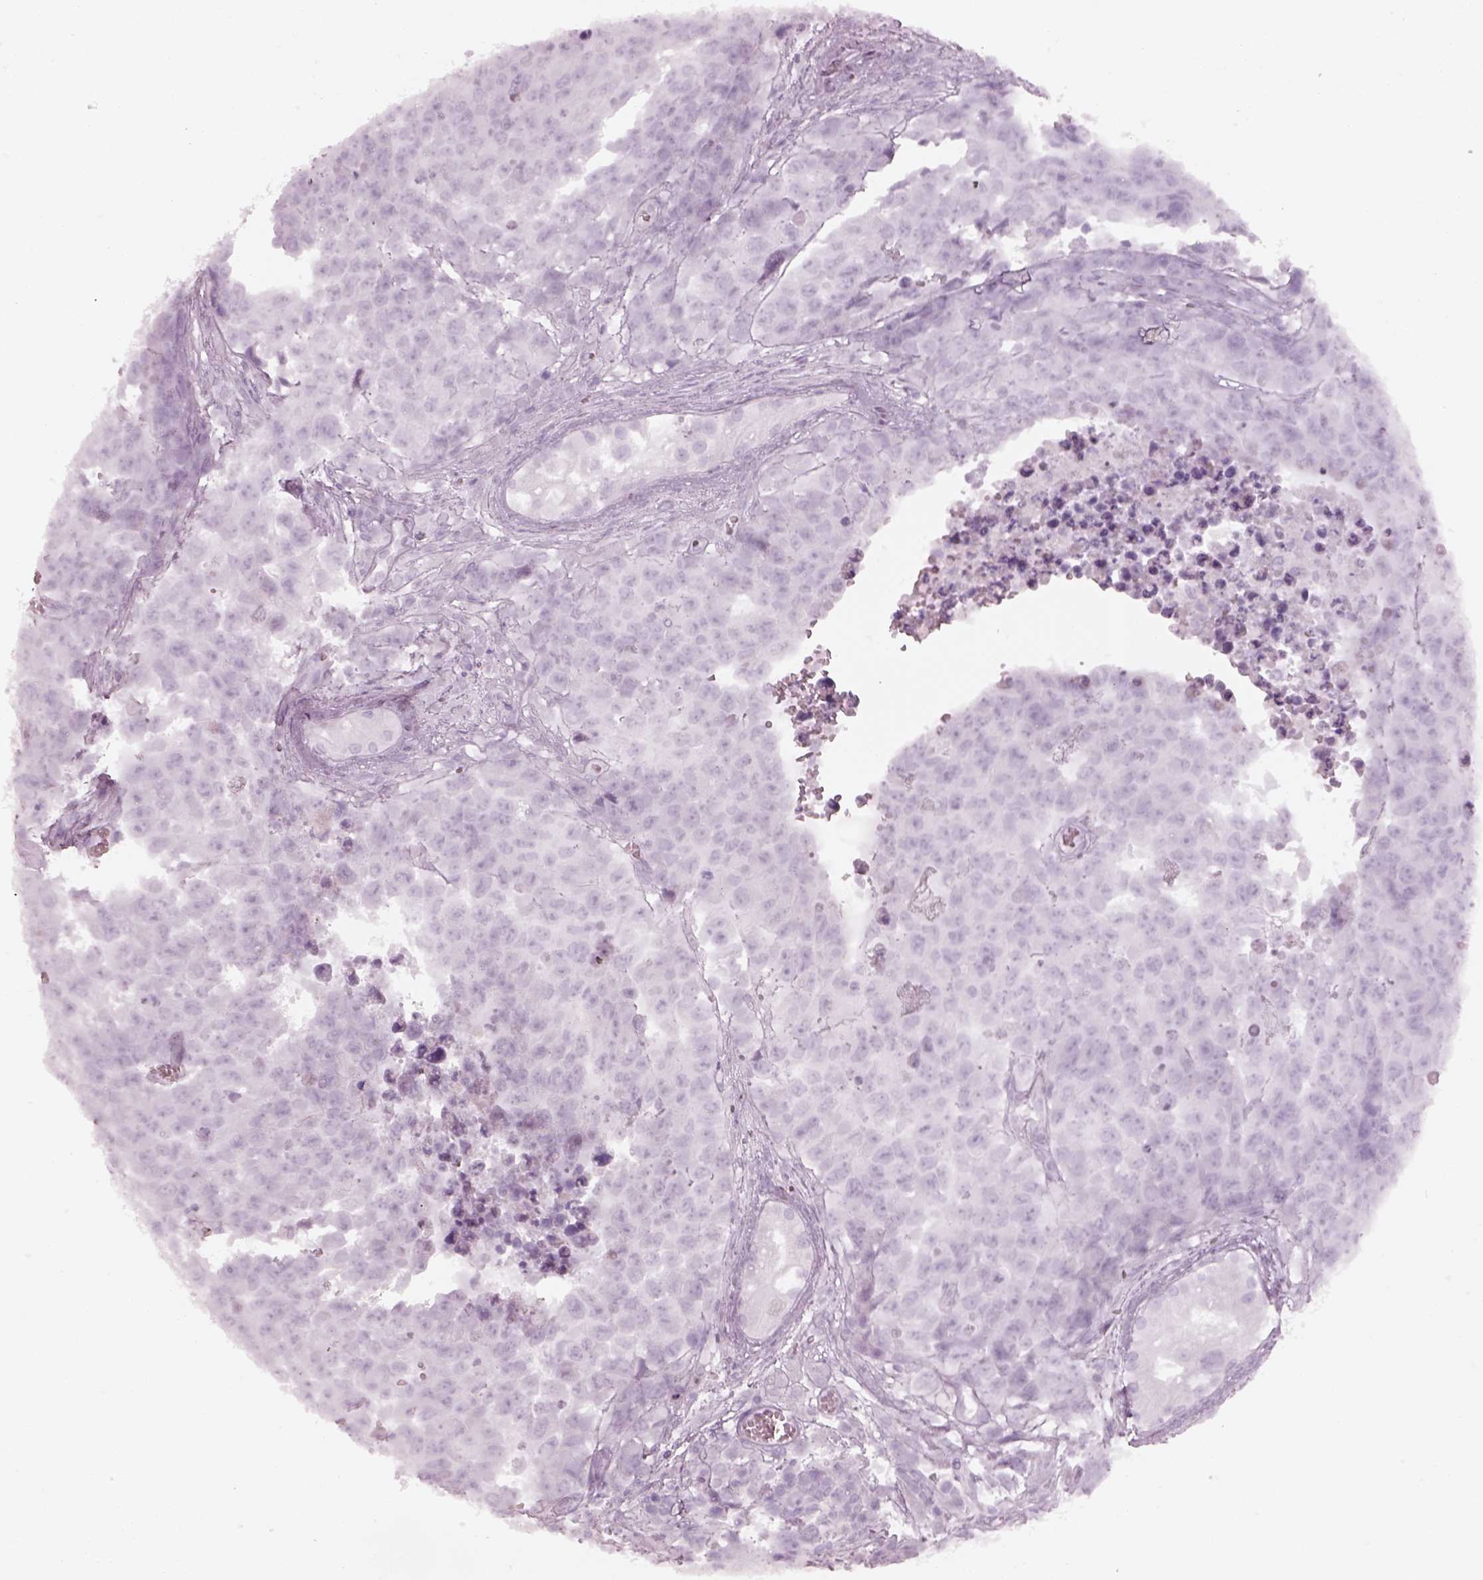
{"staining": {"intensity": "negative", "quantity": "none", "location": "none"}, "tissue": "testis cancer", "cell_type": "Tumor cells", "image_type": "cancer", "snomed": [{"axis": "morphology", "description": "Carcinoma, Embryonal, NOS"}, {"axis": "topography", "description": "Testis"}], "caption": "There is no significant staining in tumor cells of testis cancer.", "gene": "SPATA6L", "patient": {"sex": "male", "age": 23}}